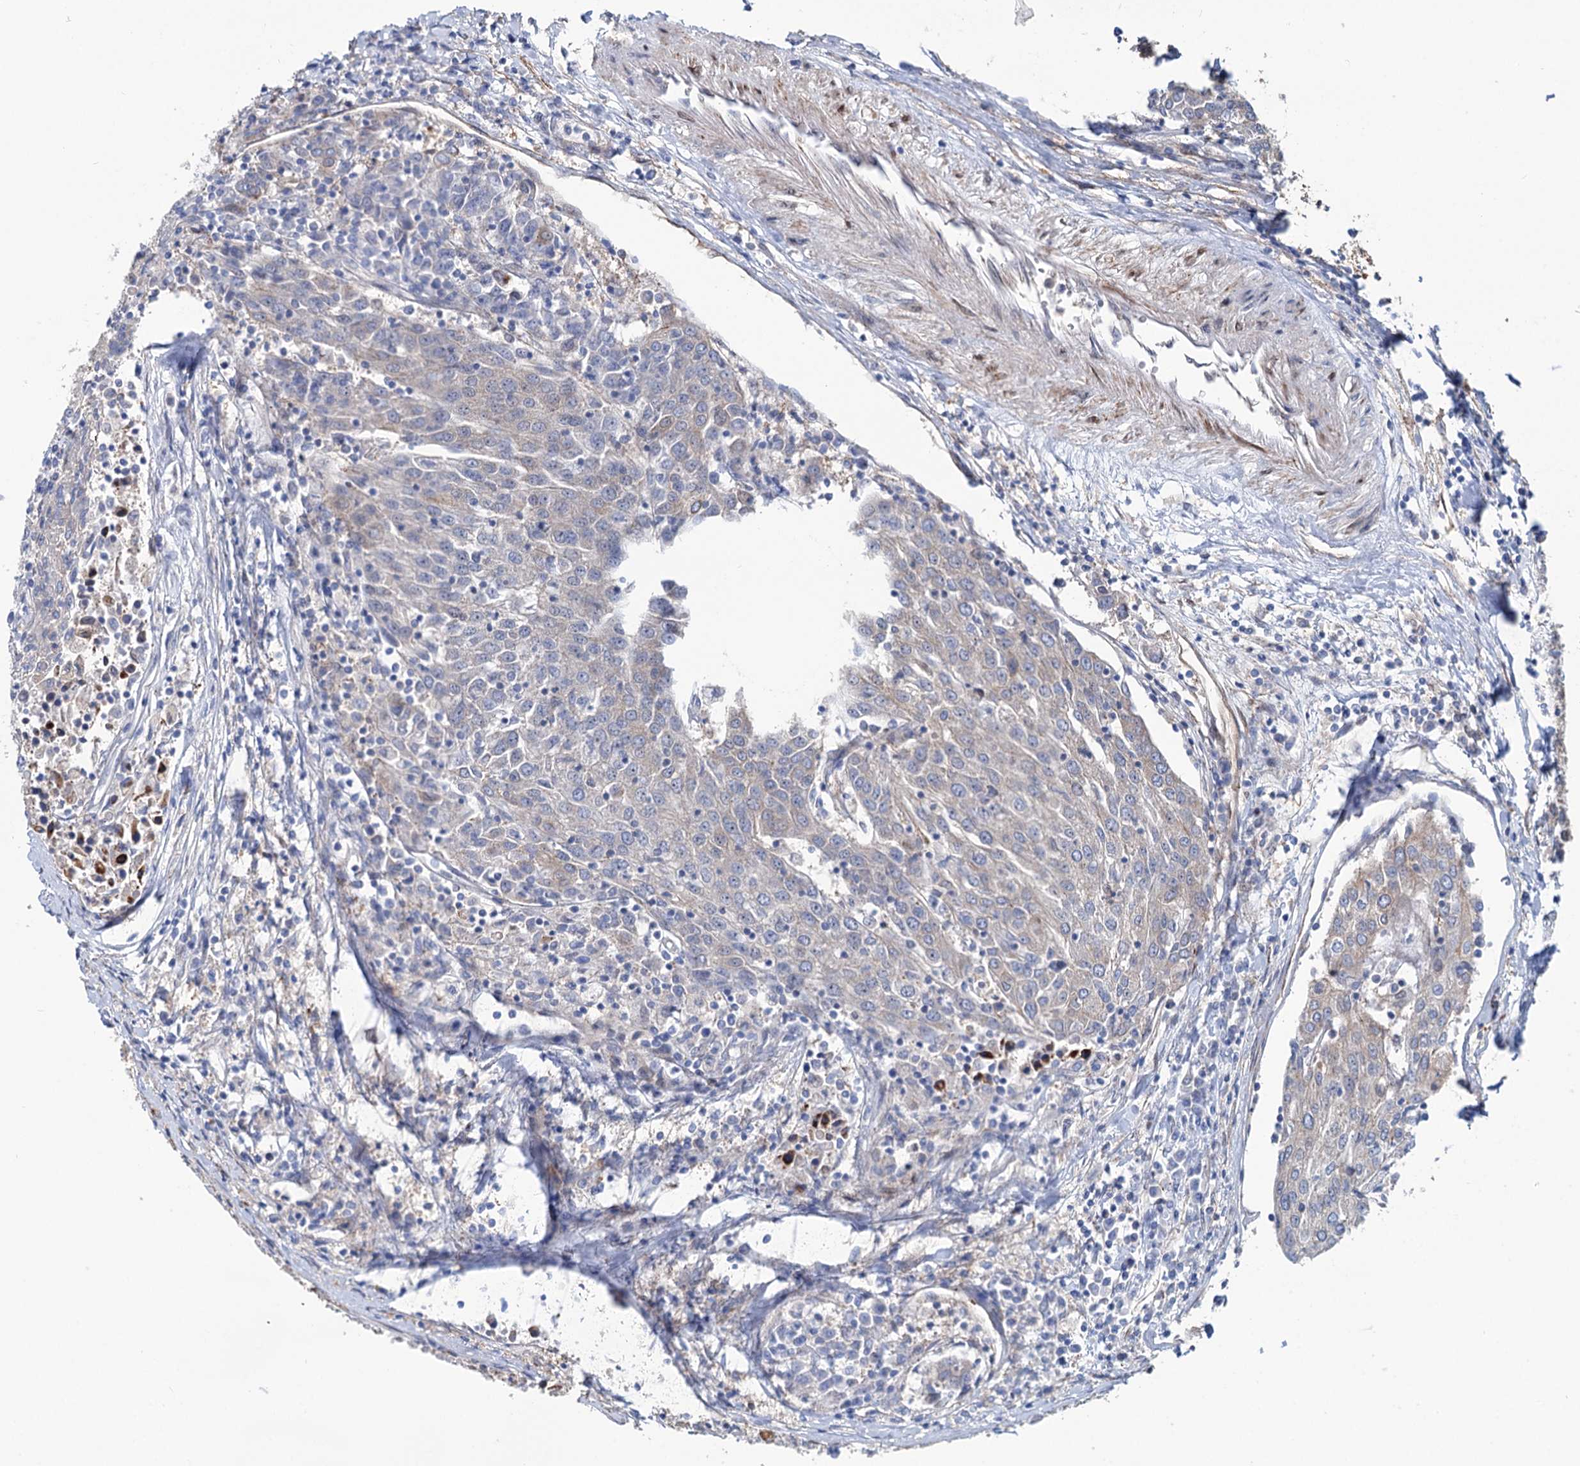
{"staining": {"intensity": "negative", "quantity": "none", "location": "none"}, "tissue": "urothelial cancer", "cell_type": "Tumor cells", "image_type": "cancer", "snomed": [{"axis": "morphology", "description": "Urothelial carcinoma, High grade"}, {"axis": "topography", "description": "Urinary bladder"}], "caption": "The photomicrograph displays no significant positivity in tumor cells of urothelial cancer.", "gene": "PTDSS2", "patient": {"sex": "female", "age": 85}}